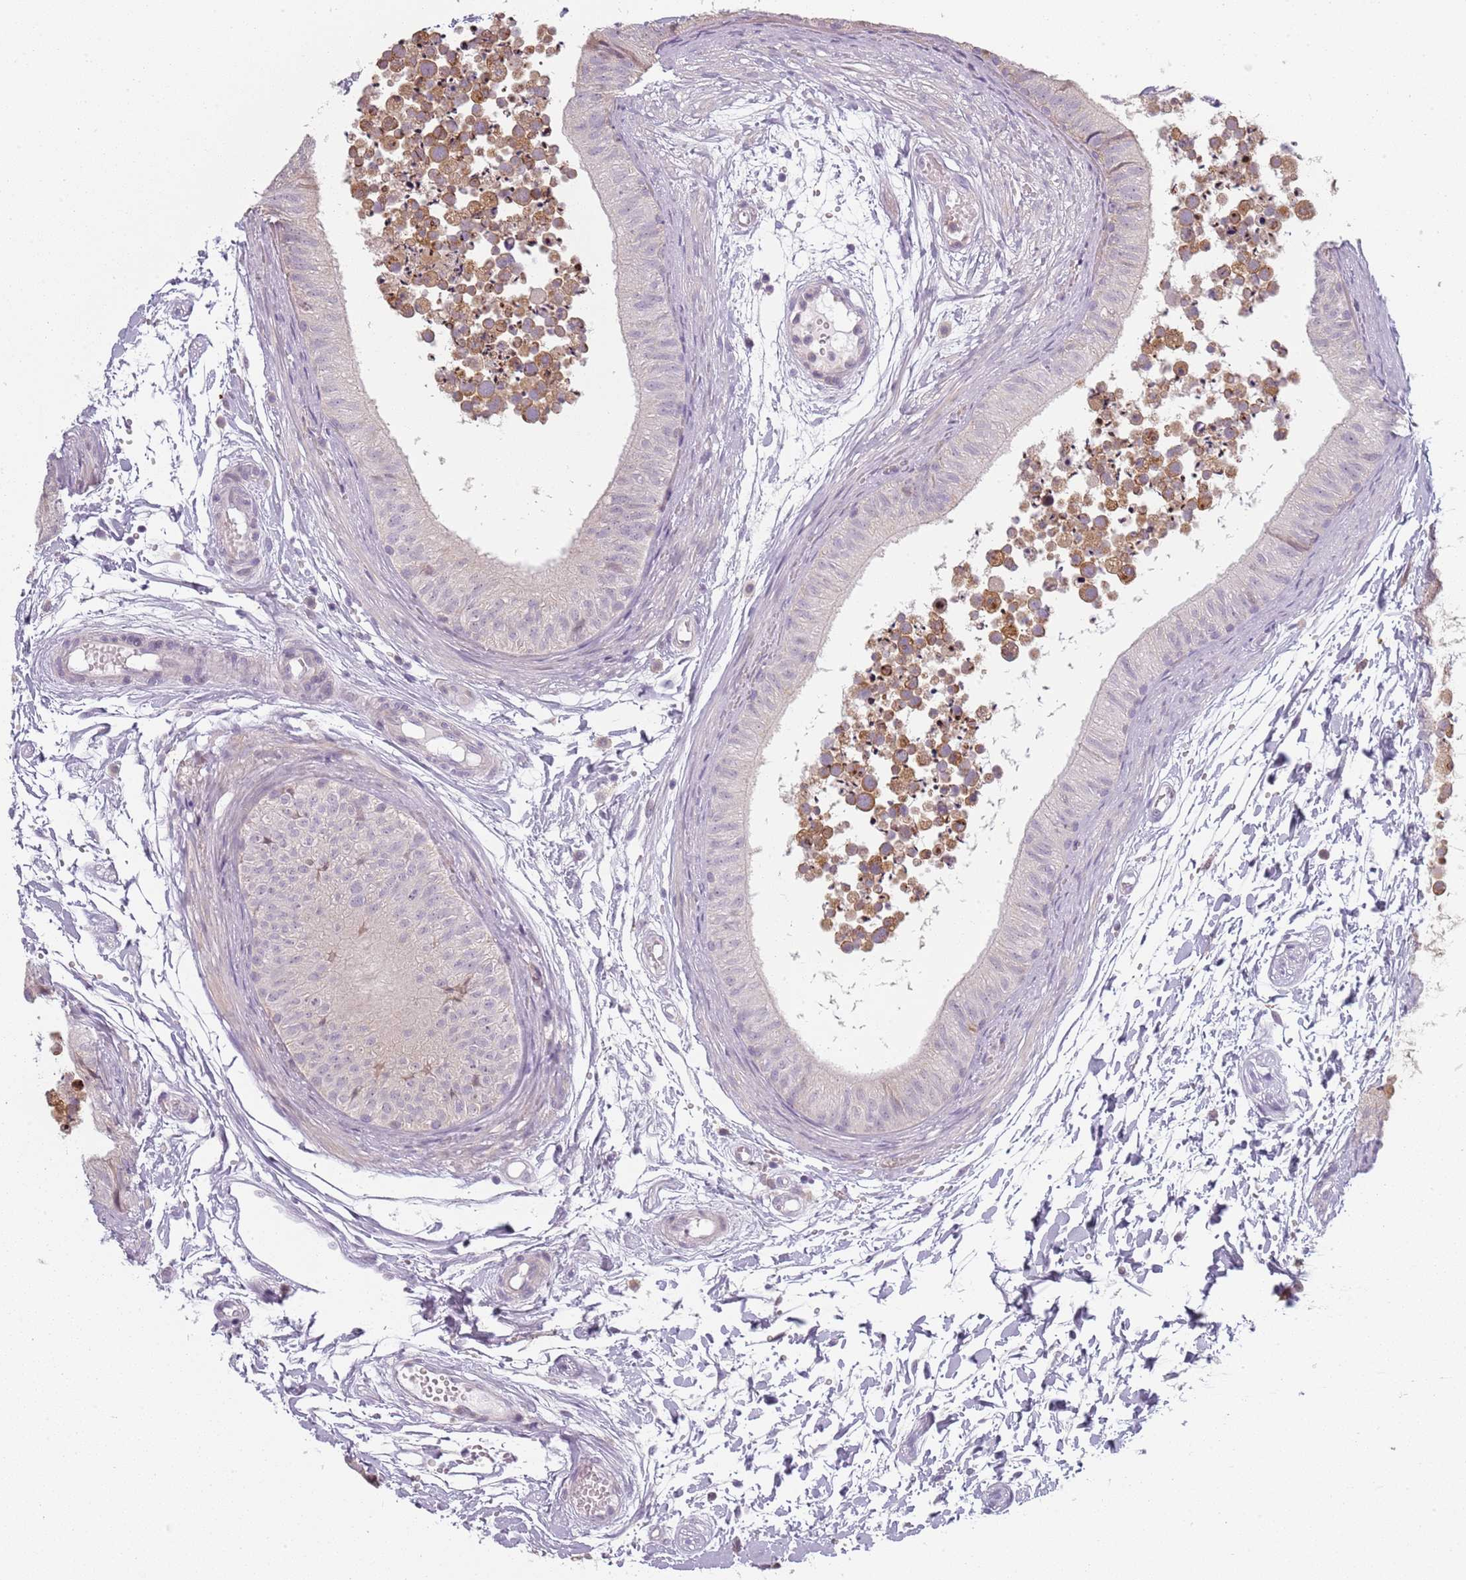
{"staining": {"intensity": "weak", "quantity": "<25%", "location": "cytoplasmic/membranous"}, "tissue": "epididymis", "cell_type": "Glandular cells", "image_type": "normal", "snomed": [{"axis": "morphology", "description": "Normal tissue, NOS"}, {"axis": "topography", "description": "Epididymis"}], "caption": "DAB (3,3'-diaminobenzidine) immunohistochemical staining of unremarkable human epididymis shows no significant staining in glandular cells.", "gene": "CC2D2B", "patient": {"sex": "male", "age": 15}}